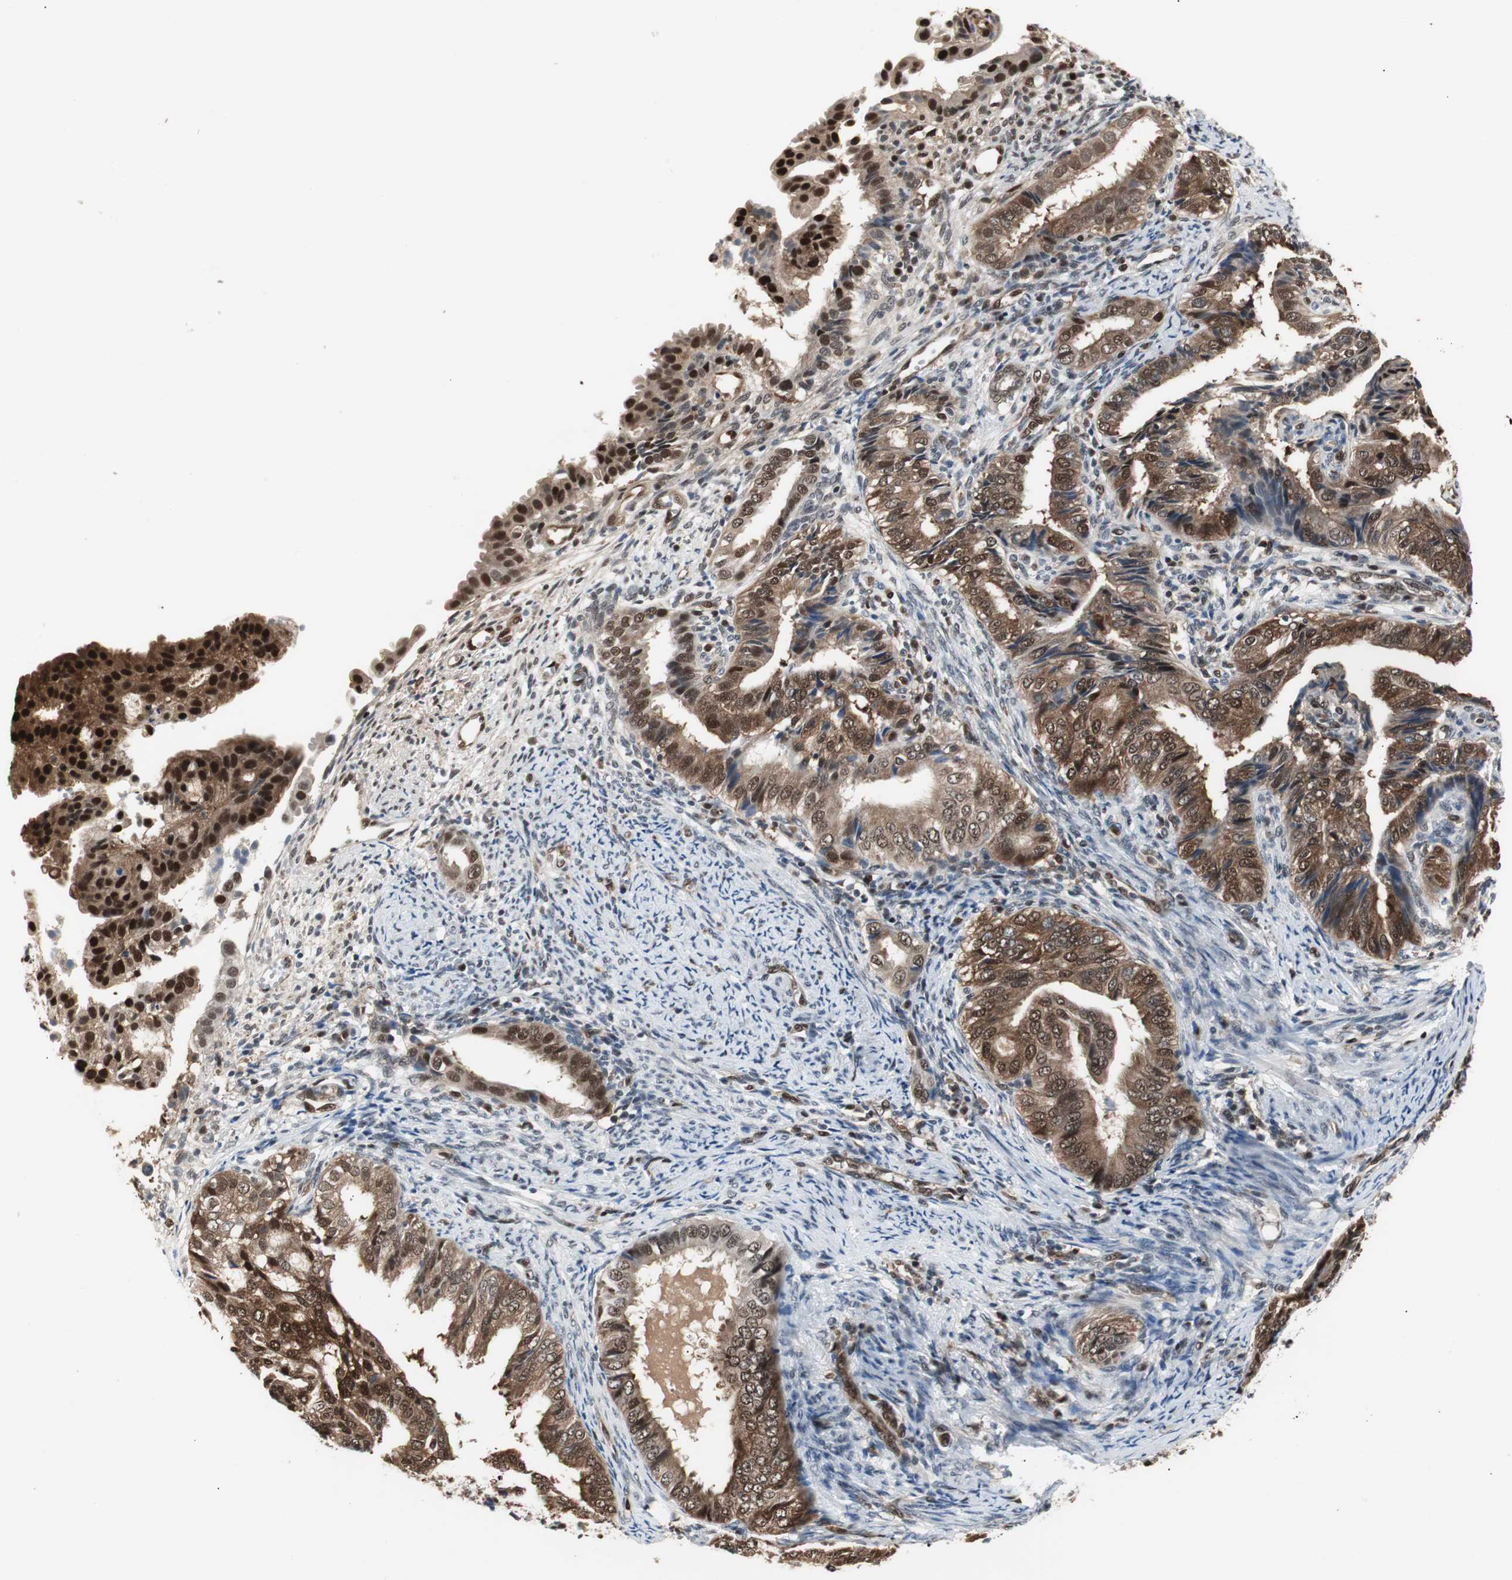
{"staining": {"intensity": "strong", "quantity": ">75%", "location": "cytoplasmic/membranous,nuclear"}, "tissue": "endometrial cancer", "cell_type": "Tumor cells", "image_type": "cancer", "snomed": [{"axis": "morphology", "description": "Adenocarcinoma, NOS"}, {"axis": "topography", "description": "Endometrium"}], "caption": "A photomicrograph showing strong cytoplasmic/membranous and nuclear expression in about >75% of tumor cells in endometrial adenocarcinoma, as visualized by brown immunohistochemical staining.", "gene": "ACLY", "patient": {"sex": "female", "age": 58}}